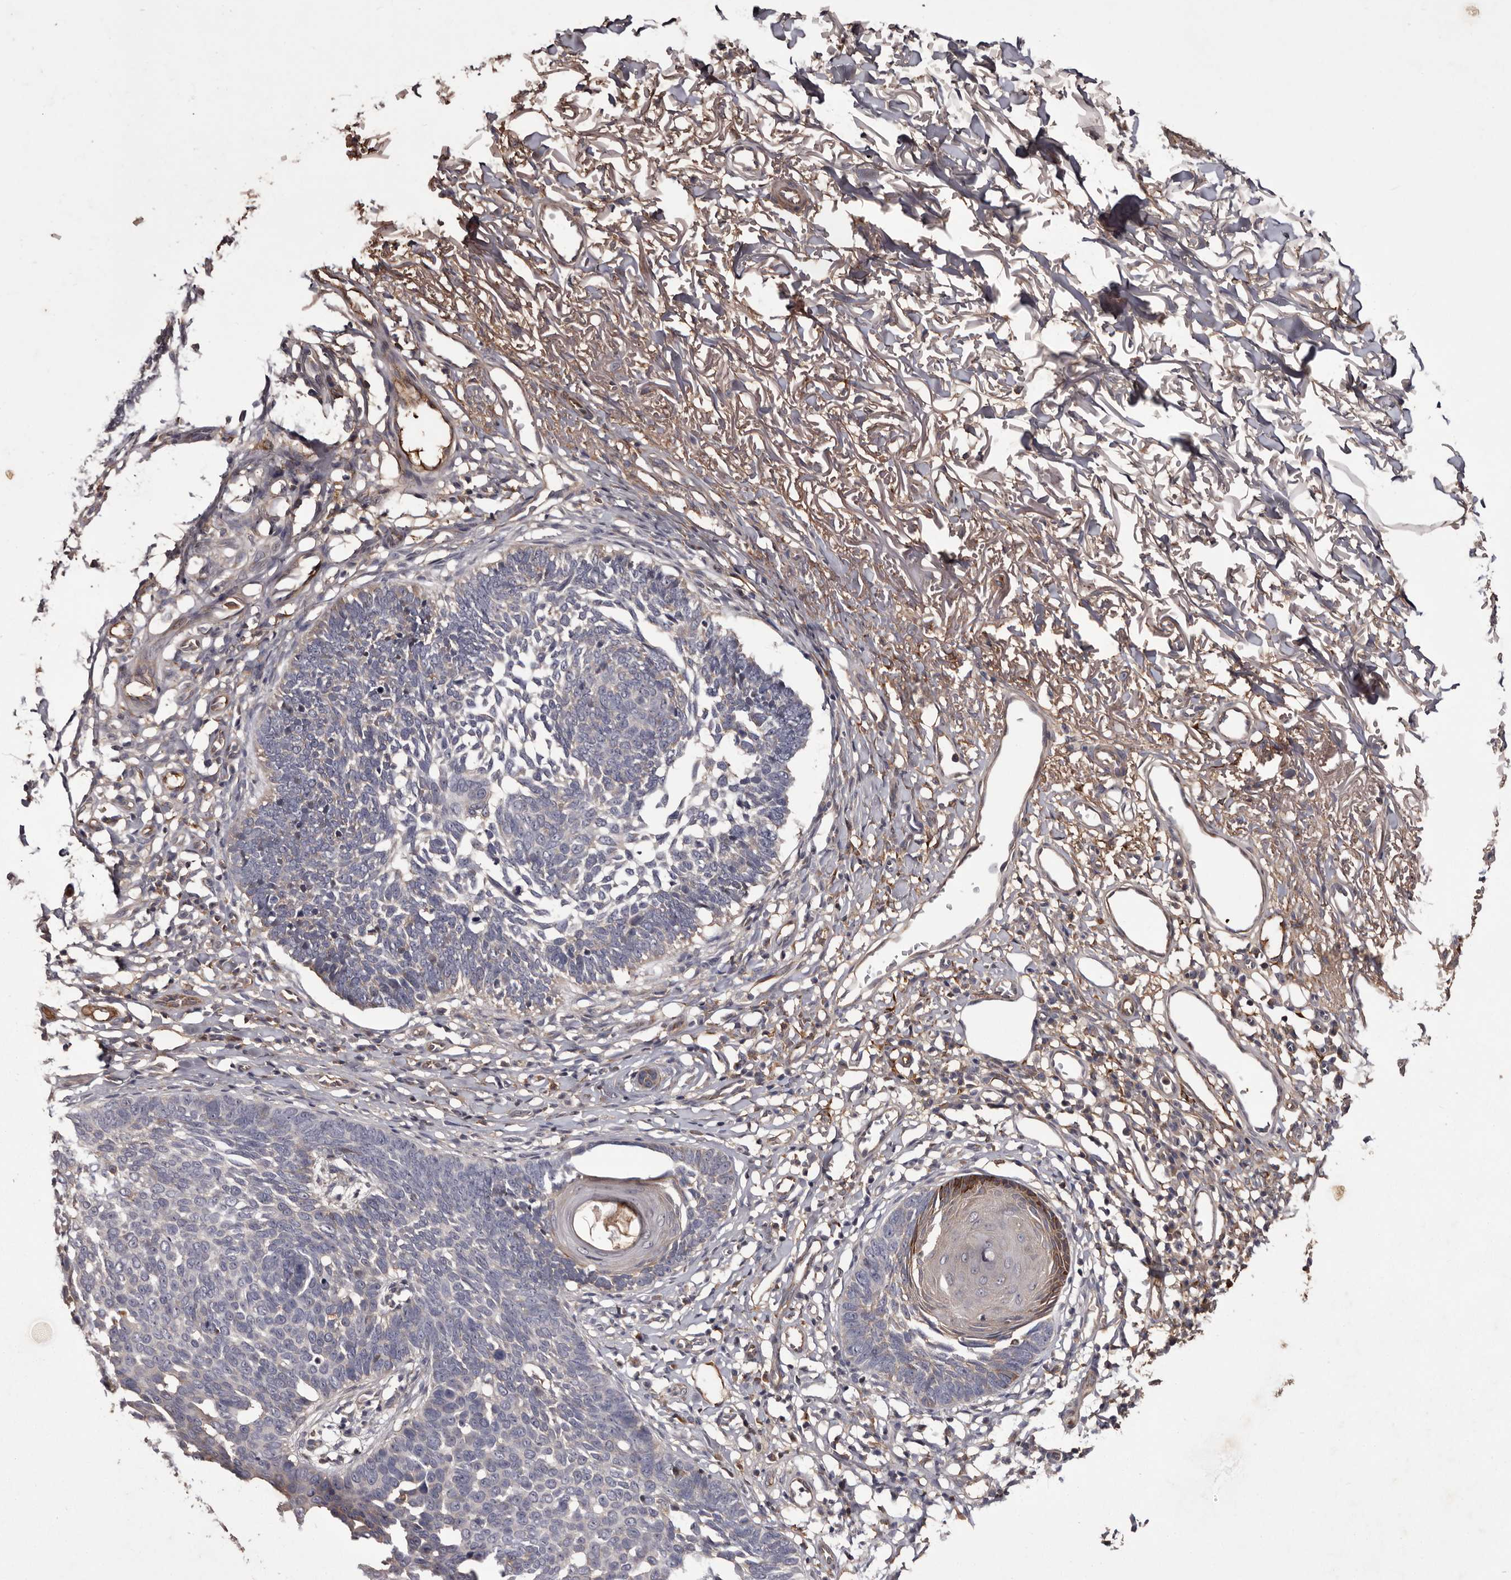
{"staining": {"intensity": "weak", "quantity": "<25%", "location": "cytoplasmic/membranous"}, "tissue": "skin cancer", "cell_type": "Tumor cells", "image_type": "cancer", "snomed": [{"axis": "morphology", "description": "Normal tissue, NOS"}, {"axis": "morphology", "description": "Basal cell carcinoma"}, {"axis": "topography", "description": "Skin"}], "caption": "The photomicrograph shows no significant staining in tumor cells of skin basal cell carcinoma.", "gene": "CYP1B1", "patient": {"sex": "male", "age": 77}}